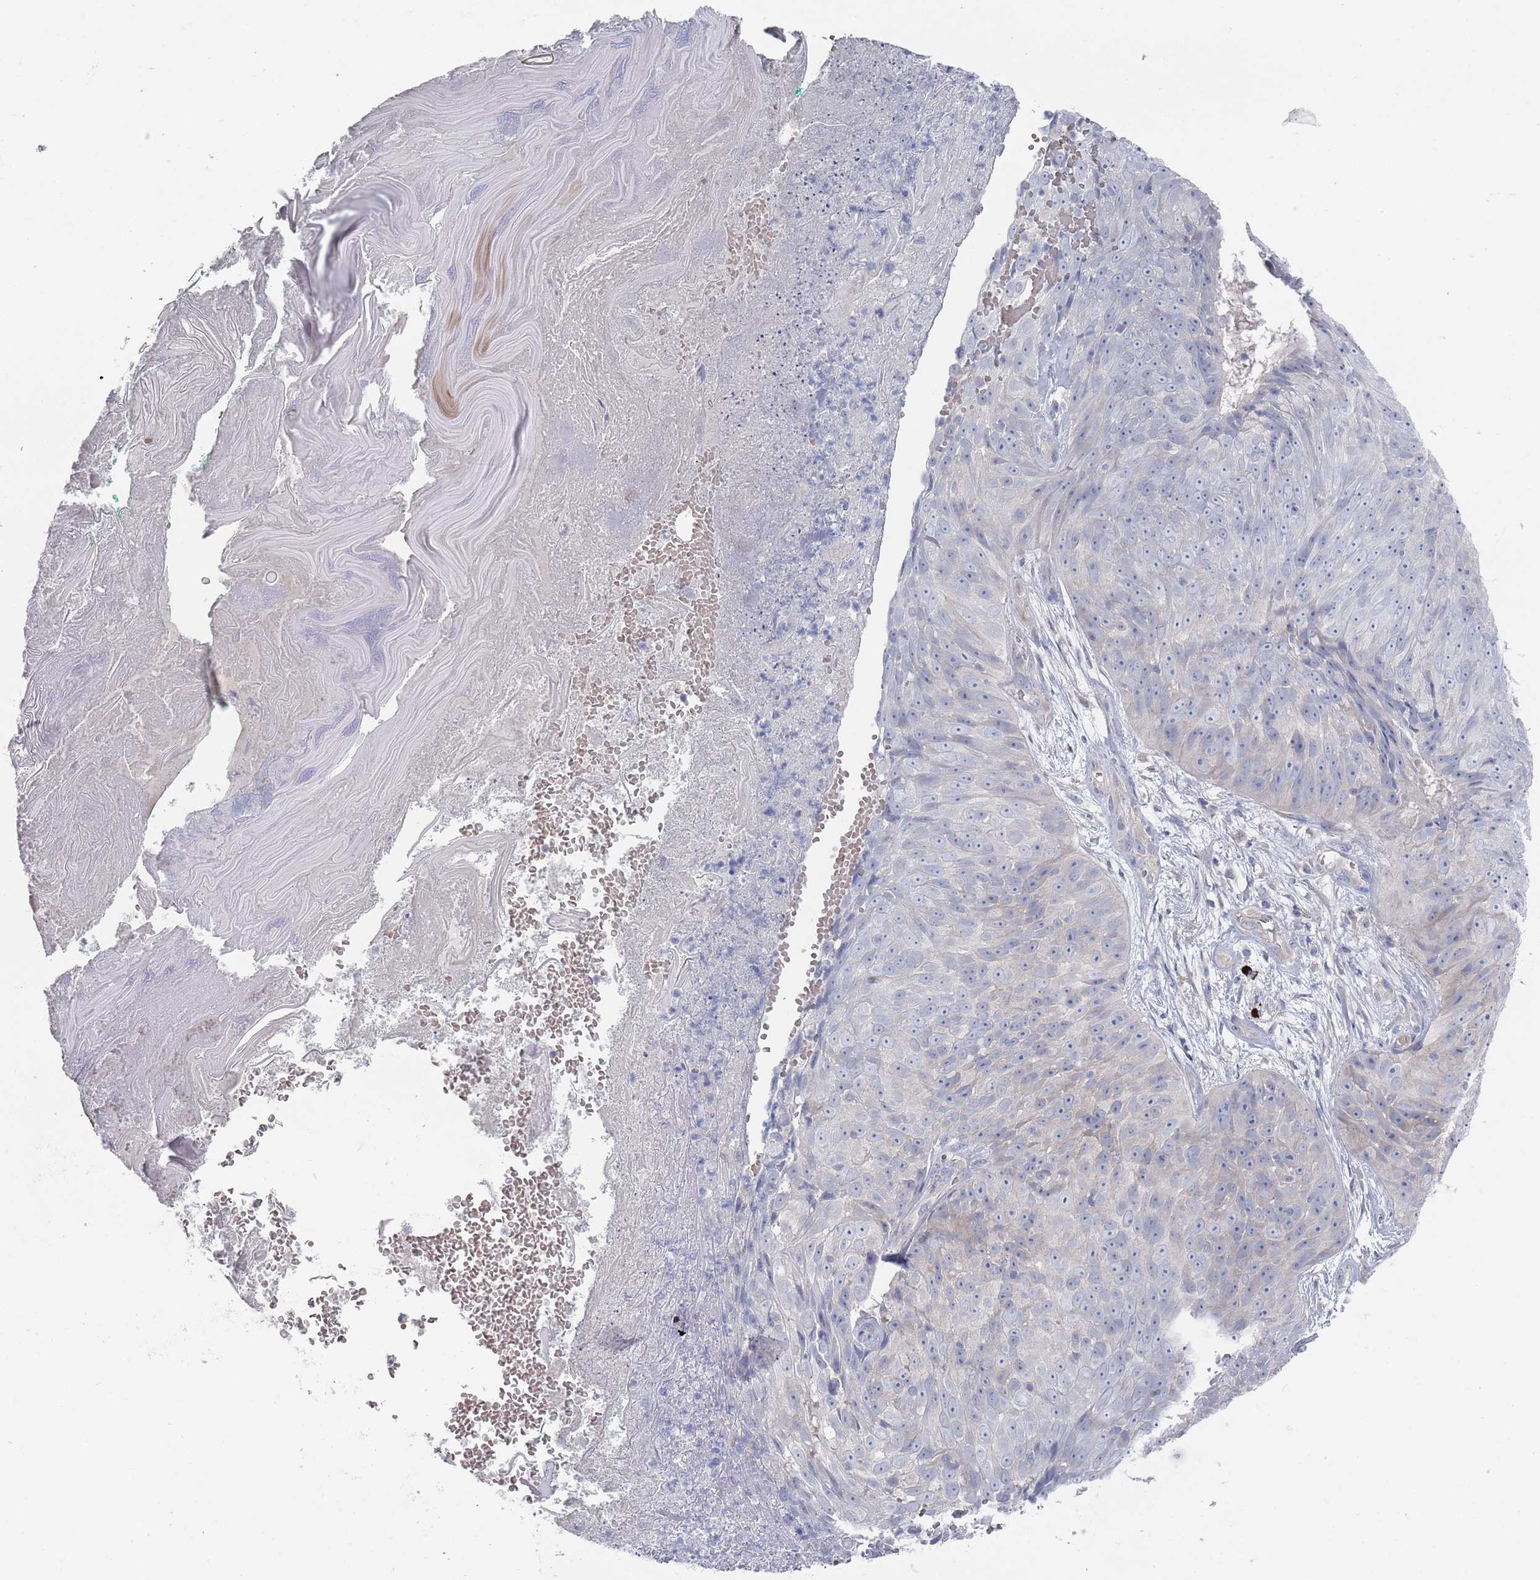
{"staining": {"intensity": "negative", "quantity": "none", "location": "none"}, "tissue": "skin cancer", "cell_type": "Tumor cells", "image_type": "cancer", "snomed": [{"axis": "morphology", "description": "Squamous cell carcinoma, NOS"}, {"axis": "topography", "description": "Skin"}], "caption": "The immunohistochemistry photomicrograph has no significant expression in tumor cells of skin squamous cell carcinoma tissue.", "gene": "TMCO3", "patient": {"sex": "female", "age": 87}}